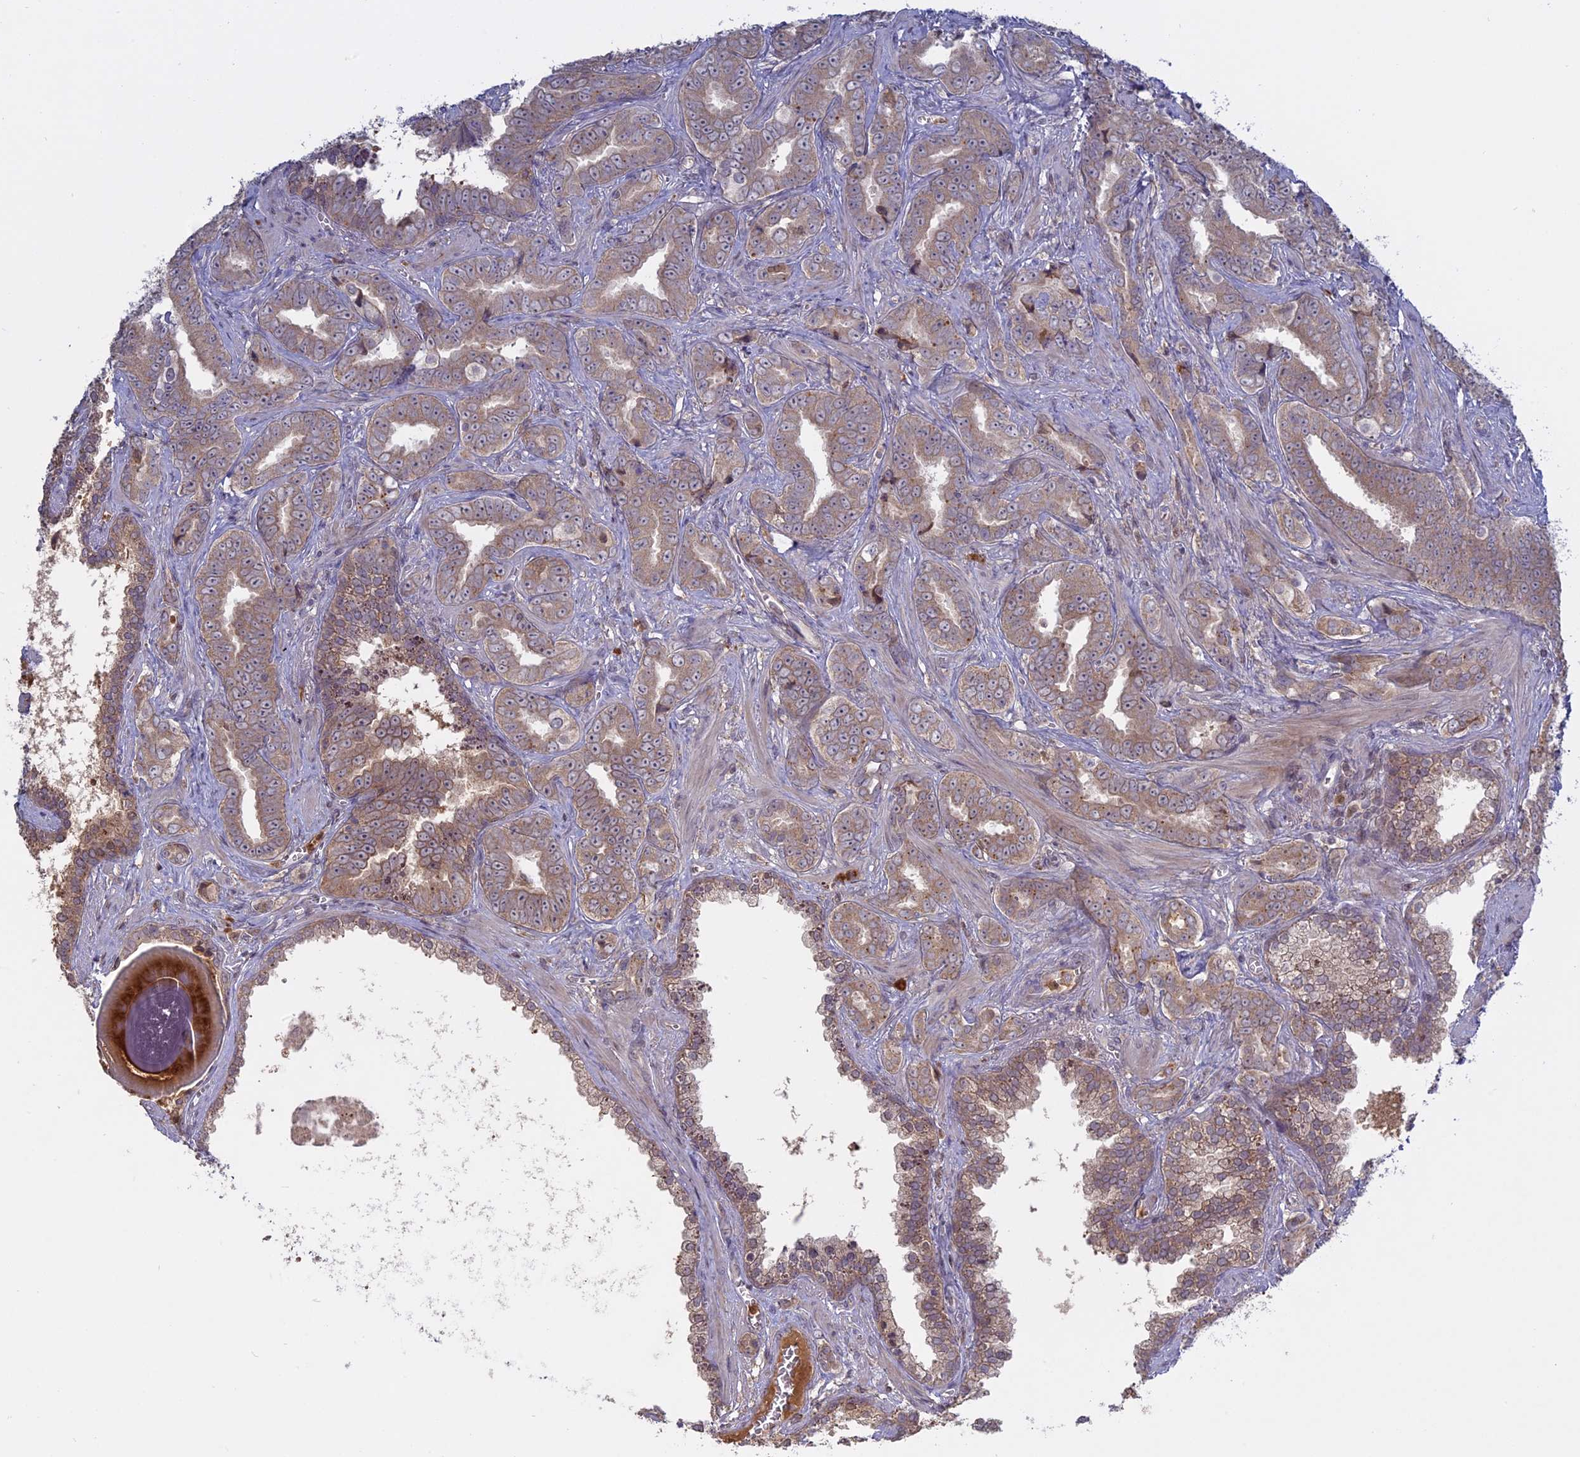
{"staining": {"intensity": "weak", "quantity": ">75%", "location": "cytoplasmic/membranous"}, "tissue": "prostate cancer", "cell_type": "Tumor cells", "image_type": "cancer", "snomed": [{"axis": "morphology", "description": "Adenocarcinoma, High grade"}, {"axis": "topography", "description": "Prostate"}], "caption": "IHC of prostate cancer shows low levels of weak cytoplasmic/membranous staining in about >75% of tumor cells.", "gene": "TMEM208", "patient": {"sex": "male", "age": 67}}